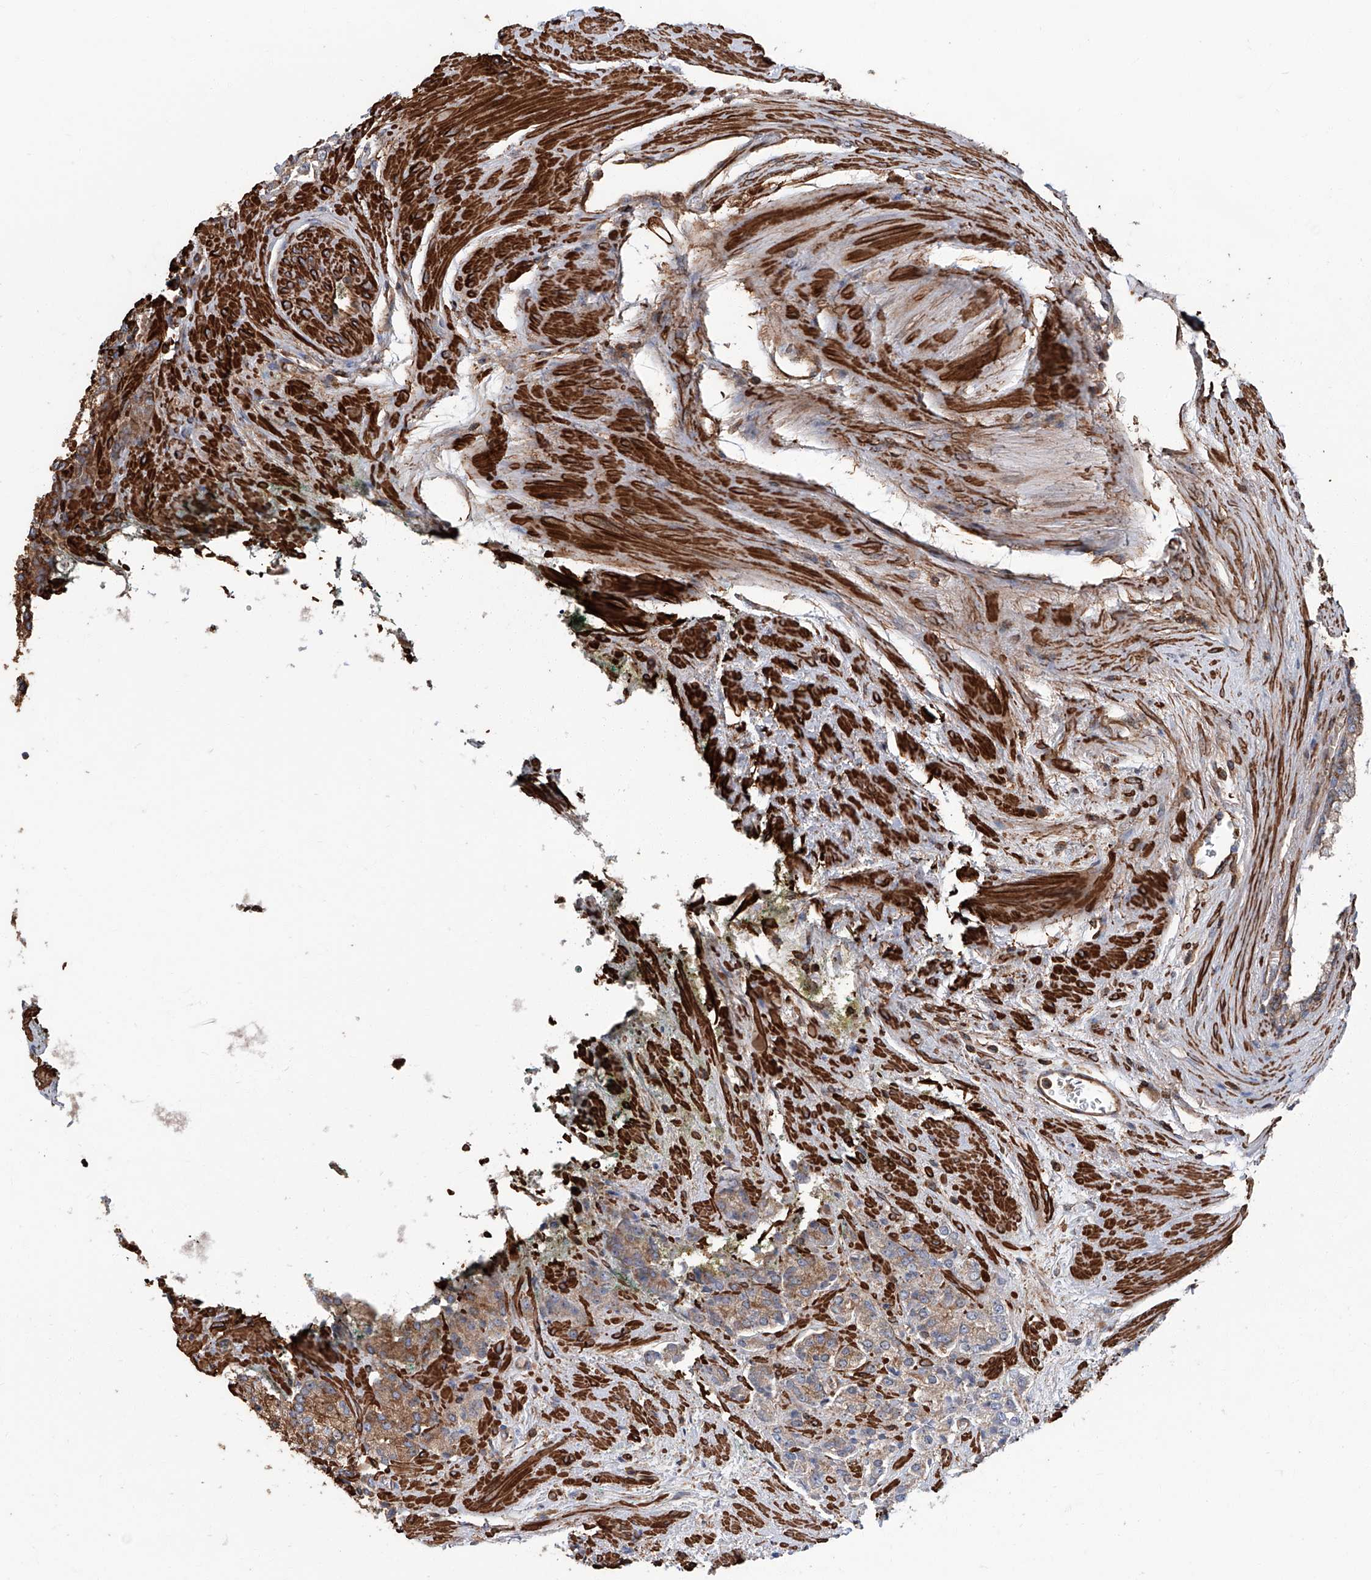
{"staining": {"intensity": "moderate", "quantity": "<25%", "location": "cytoplasmic/membranous"}, "tissue": "prostate cancer", "cell_type": "Tumor cells", "image_type": "cancer", "snomed": [{"axis": "morphology", "description": "Adenocarcinoma, High grade"}, {"axis": "topography", "description": "Prostate"}], "caption": "An image of prostate cancer stained for a protein reveals moderate cytoplasmic/membranous brown staining in tumor cells.", "gene": "PIEZO2", "patient": {"sex": "male", "age": 71}}